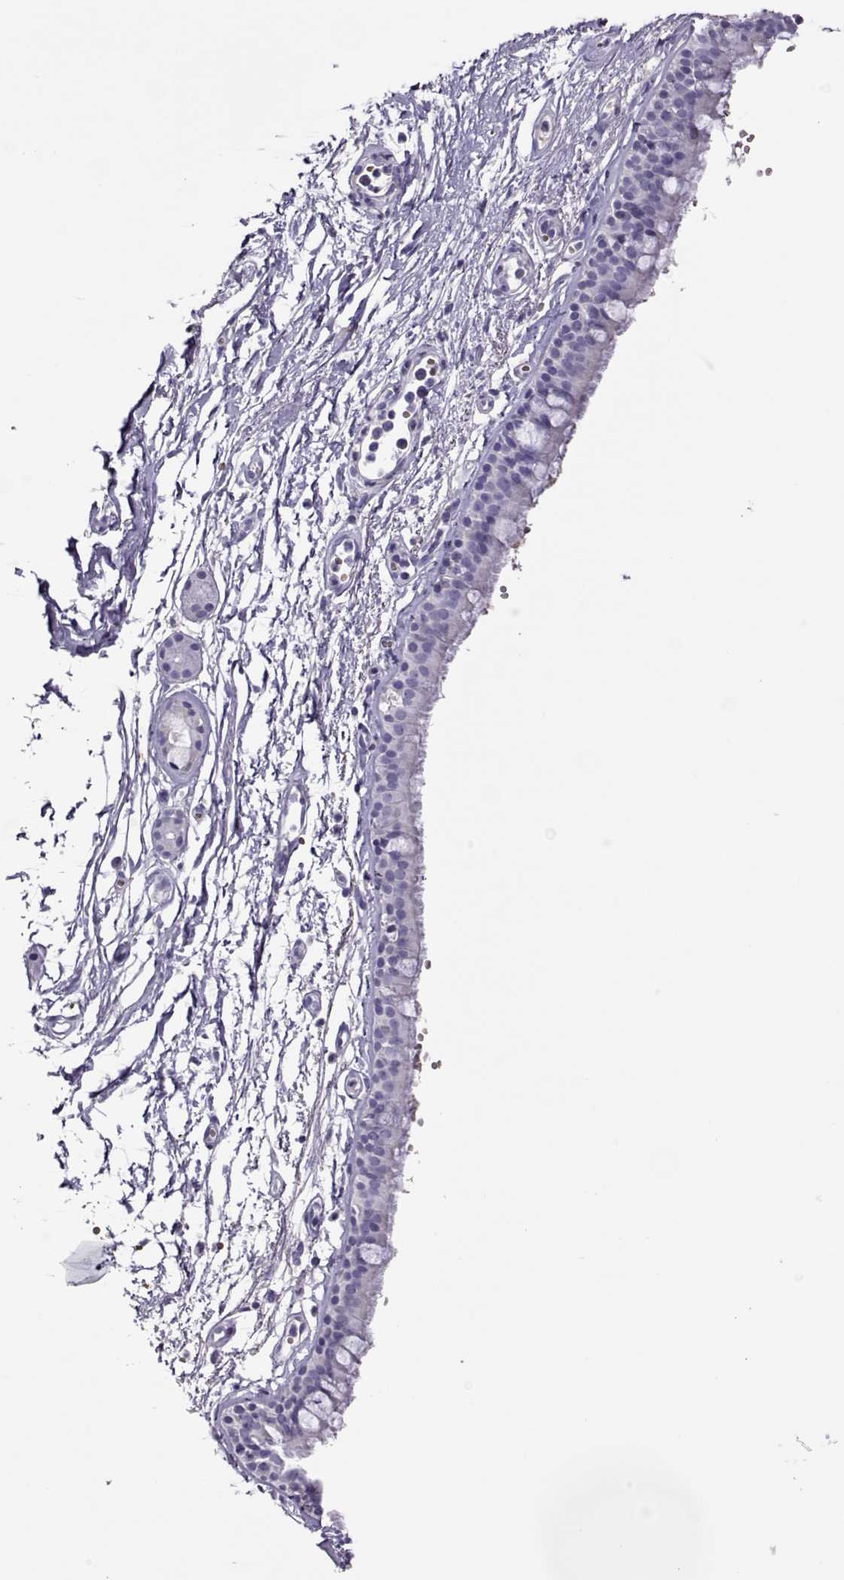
{"staining": {"intensity": "negative", "quantity": "none", "location": "none"}, "tissue": "bronchus", "cell_type": "Respiratory epithelial cells", "image_type": "normal", "snomed": [{"axis": "morphology", "description": "Normal tissue, NOS"}, {"axis": "topography", "description": "Cartilage tissue"}, {"axis": "topography", "description": "Bronchus"}], "caption": "Bronchus was stained to show a protein in brown. There is no significant positivity in respiratory epithelial cells. Brightfield microscopy of IHC stained with DAB (brown) and hematoxylin (blue), captured at high magnification.", "gene": "LINGO1", "patient": {"sex": "male", "age": 66}}